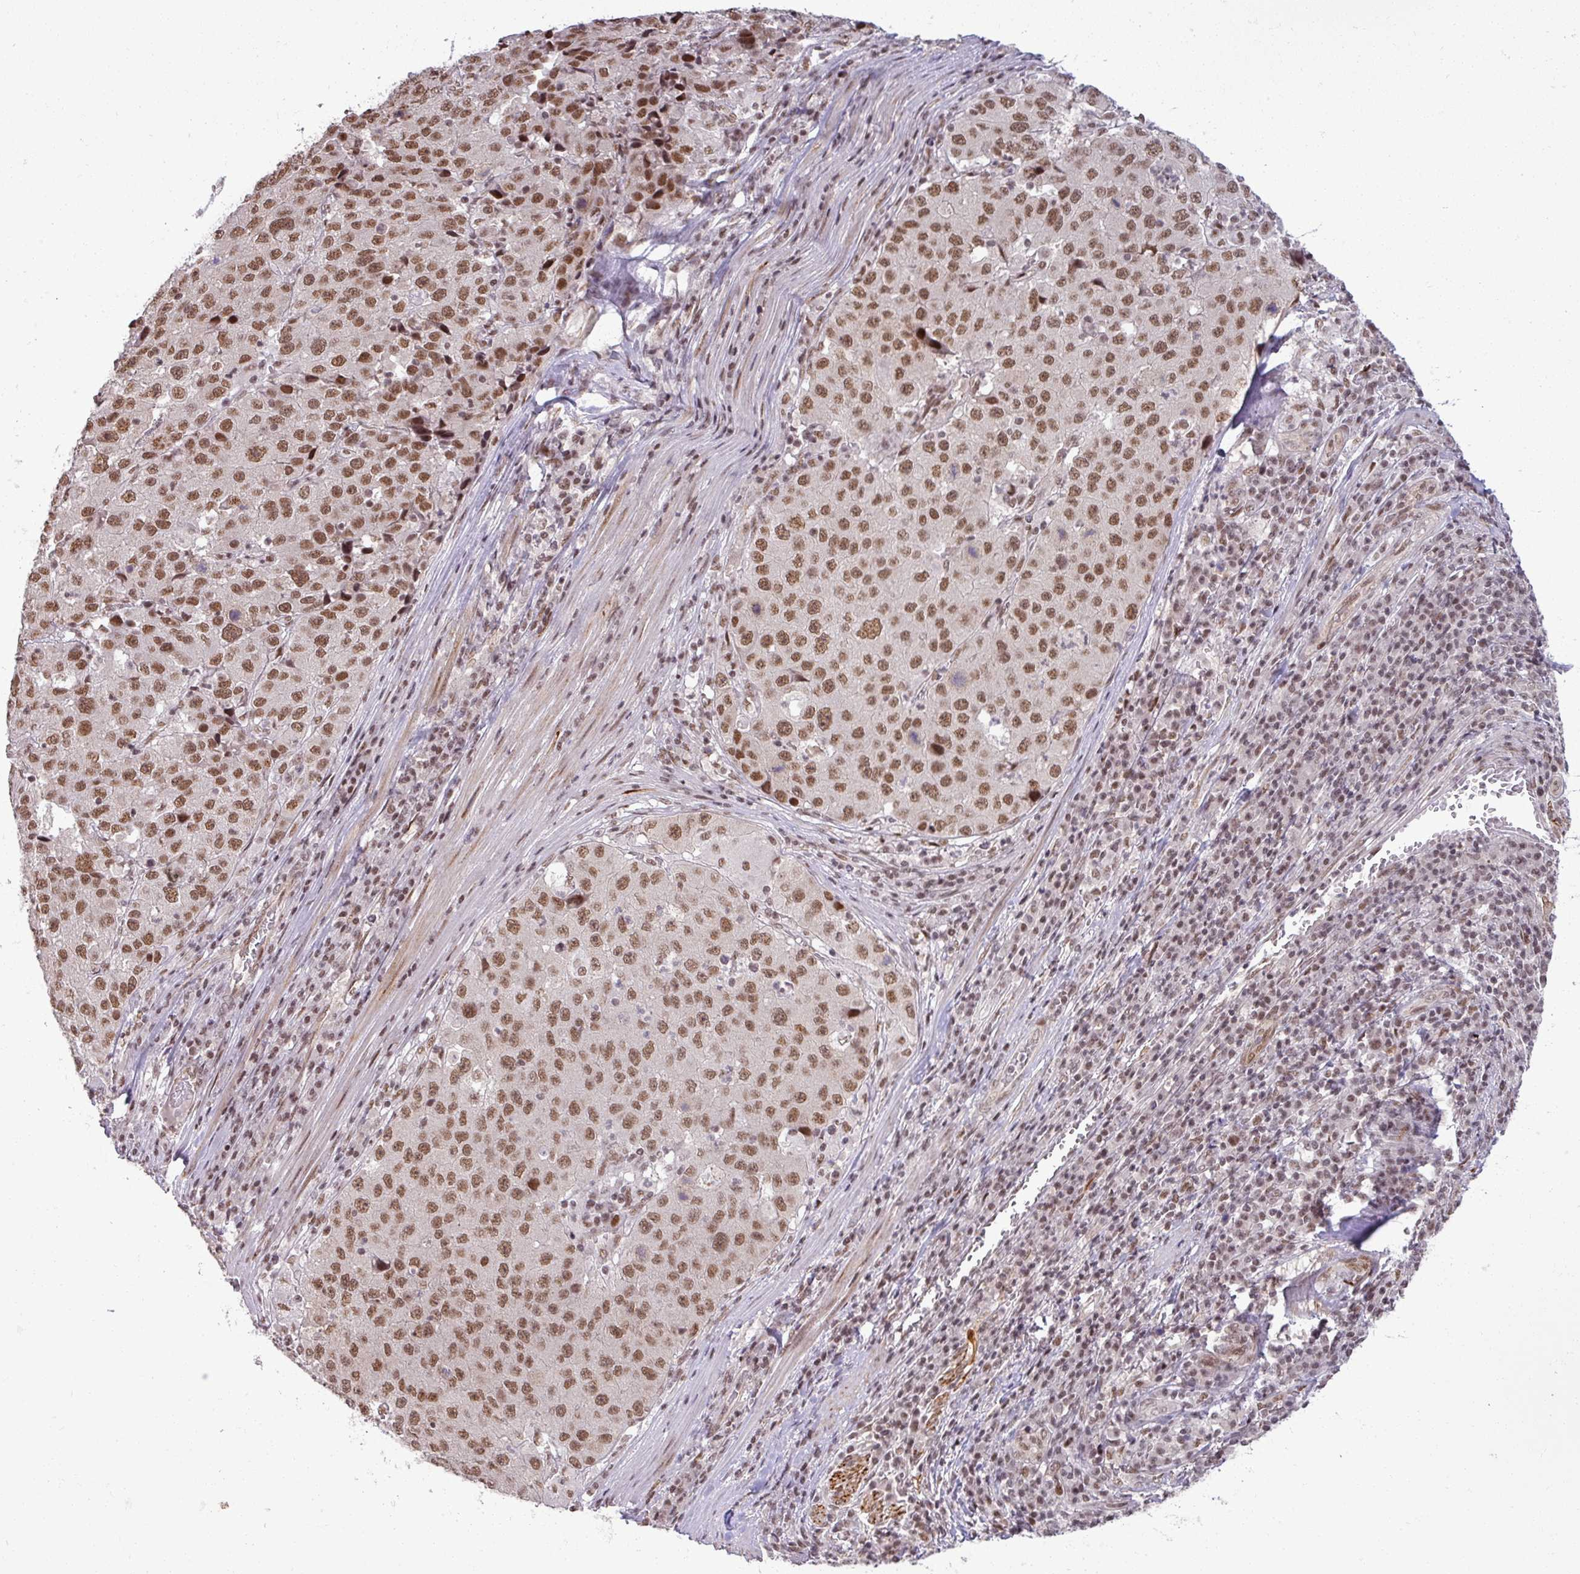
{"staining": {"intensity": "moderate", "quantity": ">75%", "location": "nuclear"}, "tissue": "stomach cancer", "cell_type": "Tumor cells", "image_type": "cancer", "snomed": [{"axis": "morphology", "description": "Adenocarcinoma, NOS"}, {"axis": "topography", "description": "Stomach"}], "caption": "Immunohistochemistry of stomach cancer demonstrates medium levels of moderate nuclear staining in about >75% of tumor cells.", "gene": "PTPN20", "patient": {"sex": "male", "age": 71}}